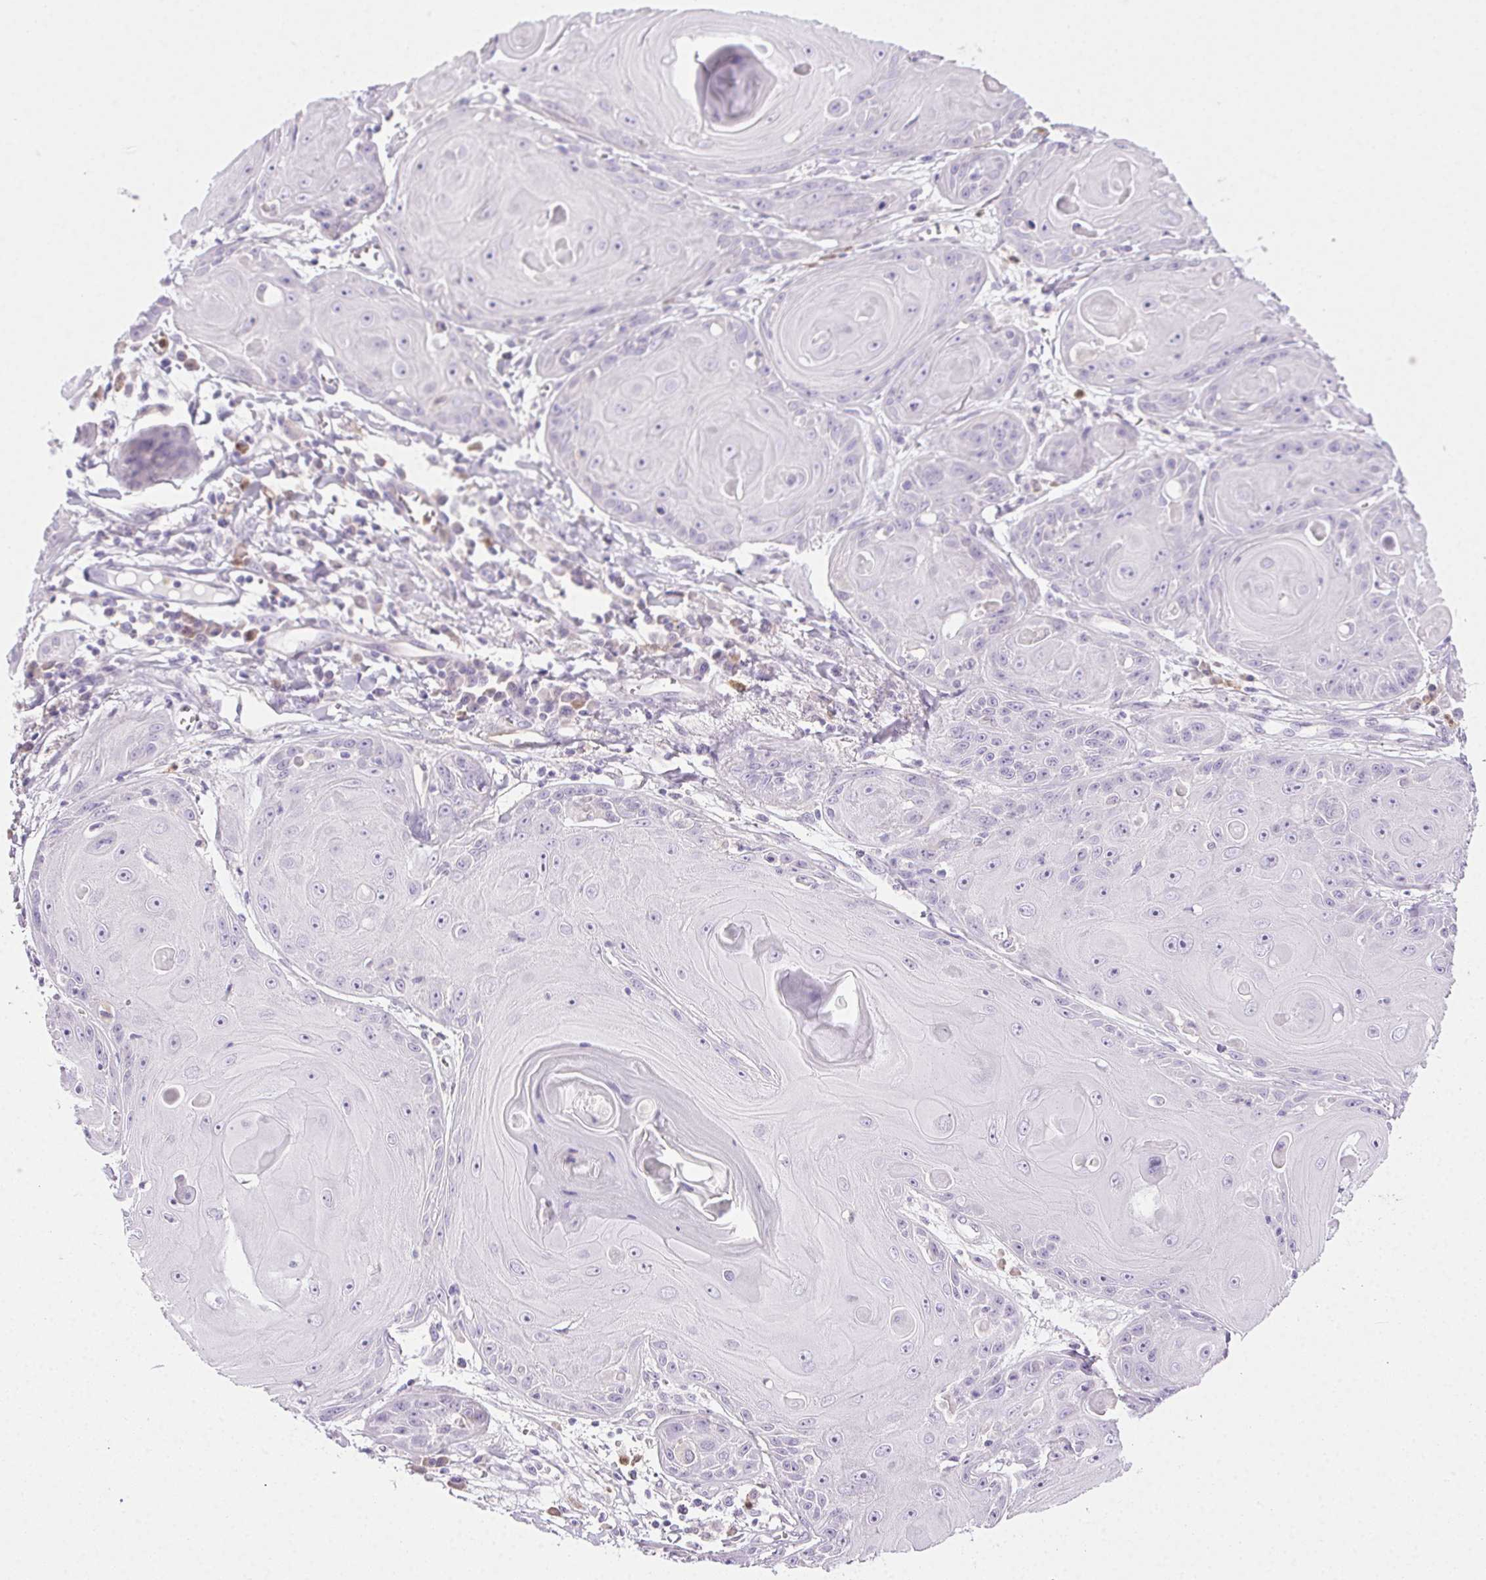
{"staining": {"intensity": "negative", "quantity": "none", "location": "none"}, "tissue": "skin cancer", "cell_type": "Tumor cells", "image_type": "cancer", "snomed": [{"axis": "morphology", "description": "Squamous cell carcinoma, NOS"}, {"axis": "topography", "description": "Skin"}, {"axis": "topography", "description": "Vulva"}], "caption": "Immunohistochemical staining of squamous cell carcinoma (skin) shows no significant staining in tumor cells.", "gene": "TMEM45A", "patient": {"sex": "female", "age": 85}}